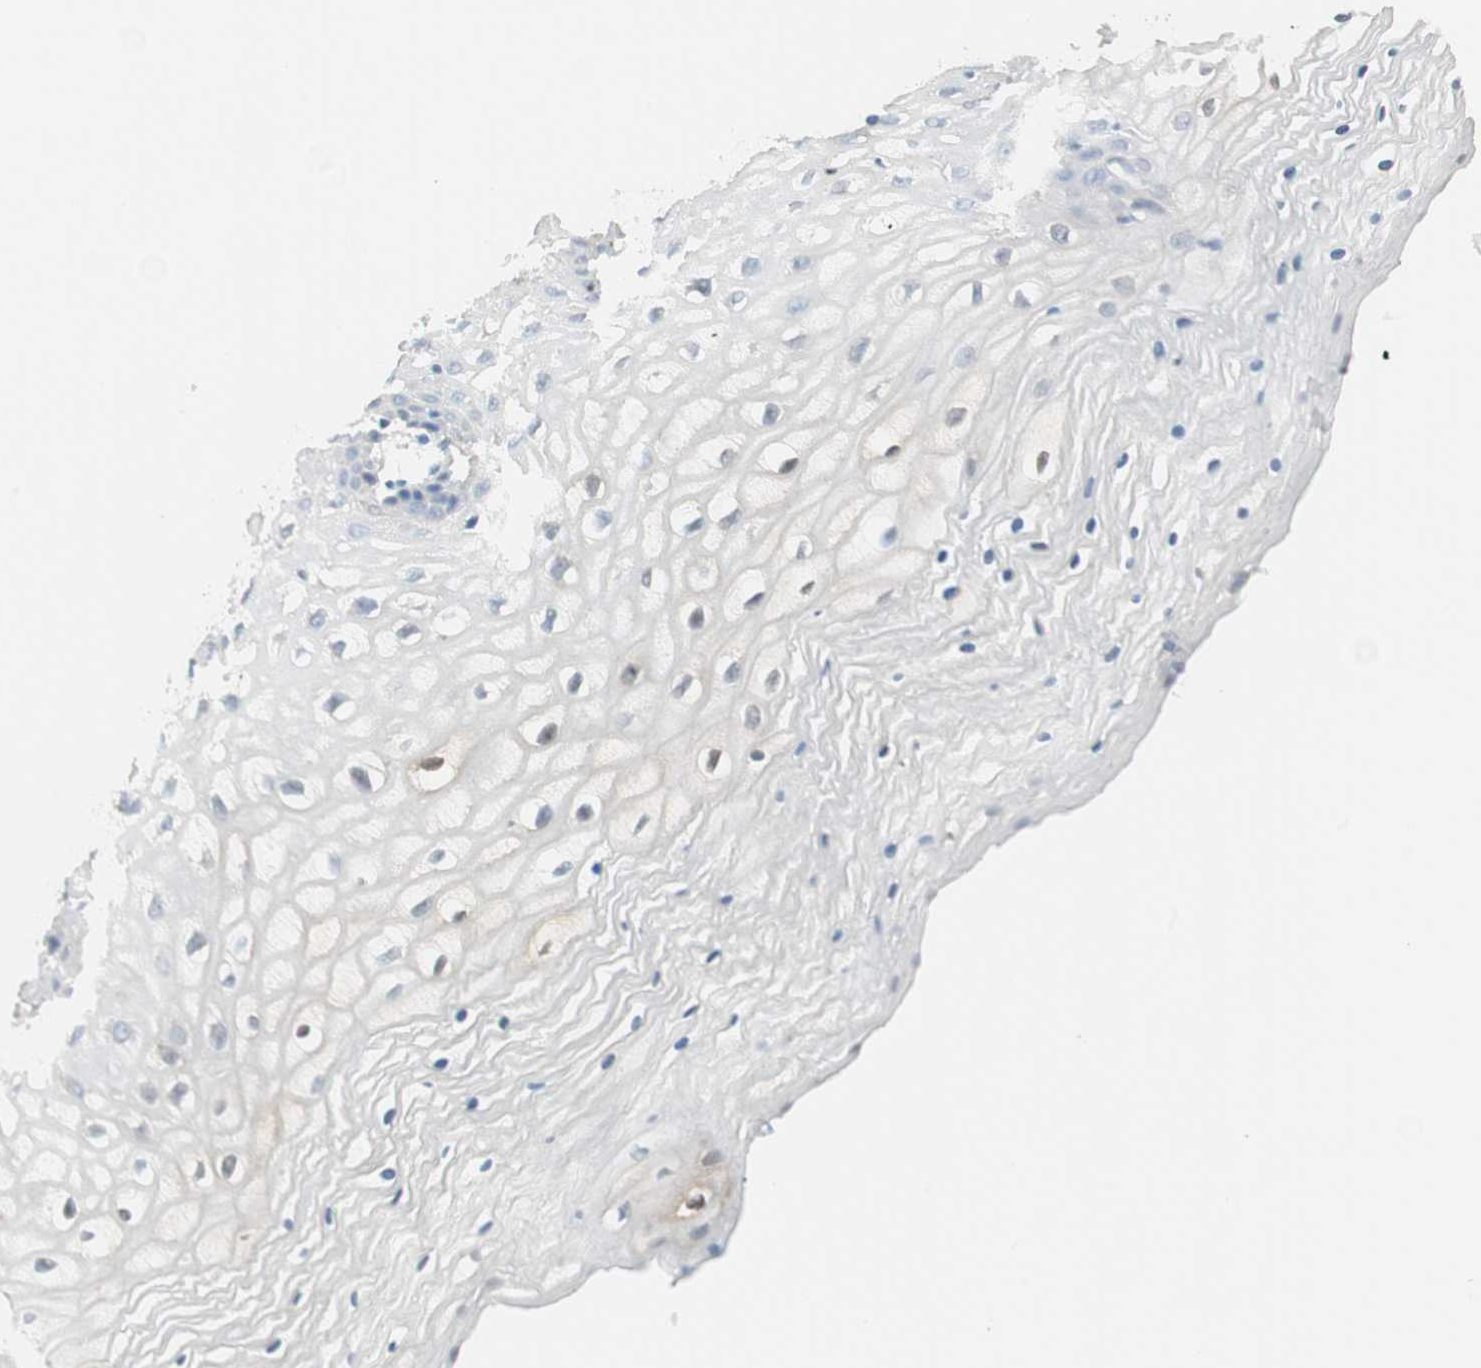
{"staining": {"intensity": "weak", "quantity": "25%-75%", "location": "cytoplasmic/membranous,nuclear"}, "tissue": "vagina", "cell_type": "Squamous epithelial cells", "image_type": "normal", "snomed": [{"axis": "morphology", "description": "Normal tissue, NOS"}, {"axis": "topography", "description": "Vagina"}], "caption": "Weak cytoplasmic/membranous,nuclear protein expression is identified in approximately 25%-75% of squamous epithelial cells in vagina. (Stains: DAB (3,3'-diaminobenzidine) in brown, nuclei in blue, Microscopy: brightfield microscopy at high magnification).", "gene": "HPGD", "patient": {"sex": "female", "age": 34}}